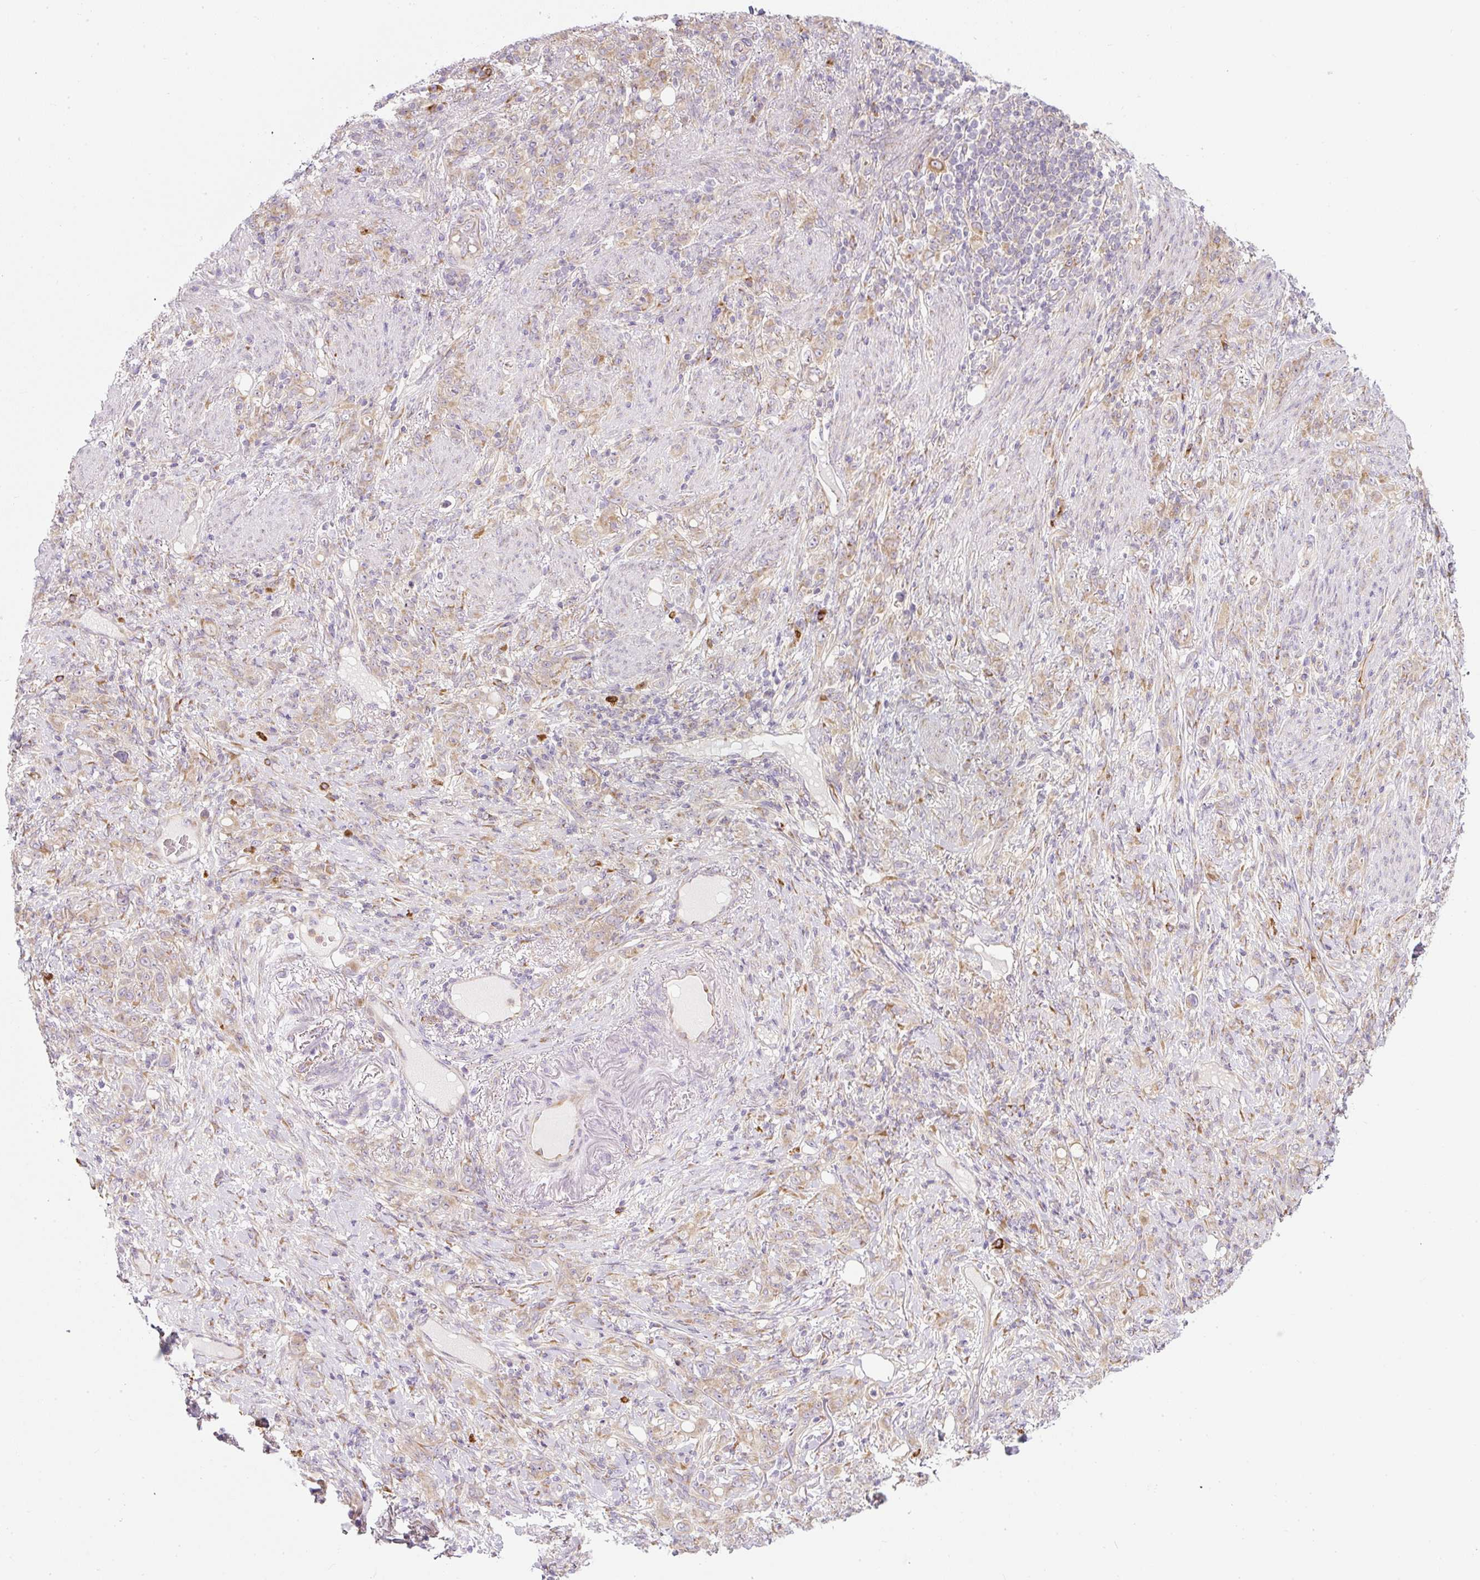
{"staining": {"intensity": "weak", "quantity": ">75%", "location": "cytoplasmic/membranous"}, "tissue": "stomach cancer", "cell_type": "Tumor cells", "image_type": "cancer", "snomed": [{"axis": "morphology", "description": "Normal tissue, NOS"}, {"axis": "morphology", "description": "Adenocarcinoma, NOS"}, {"axis": "topography", "description": "Stomach"}], "caption": "This image shows stomach cancer (adenocarcinoma) stained with immunohistochemistry (IHC) to label a protein in brown. The cytoplasmic/membranous of tumor cells show weak positivity for the protein. Nuclei are counter-stained blue.", "gene": "MLX", "patient": {"sex": "female", "age": 79}}